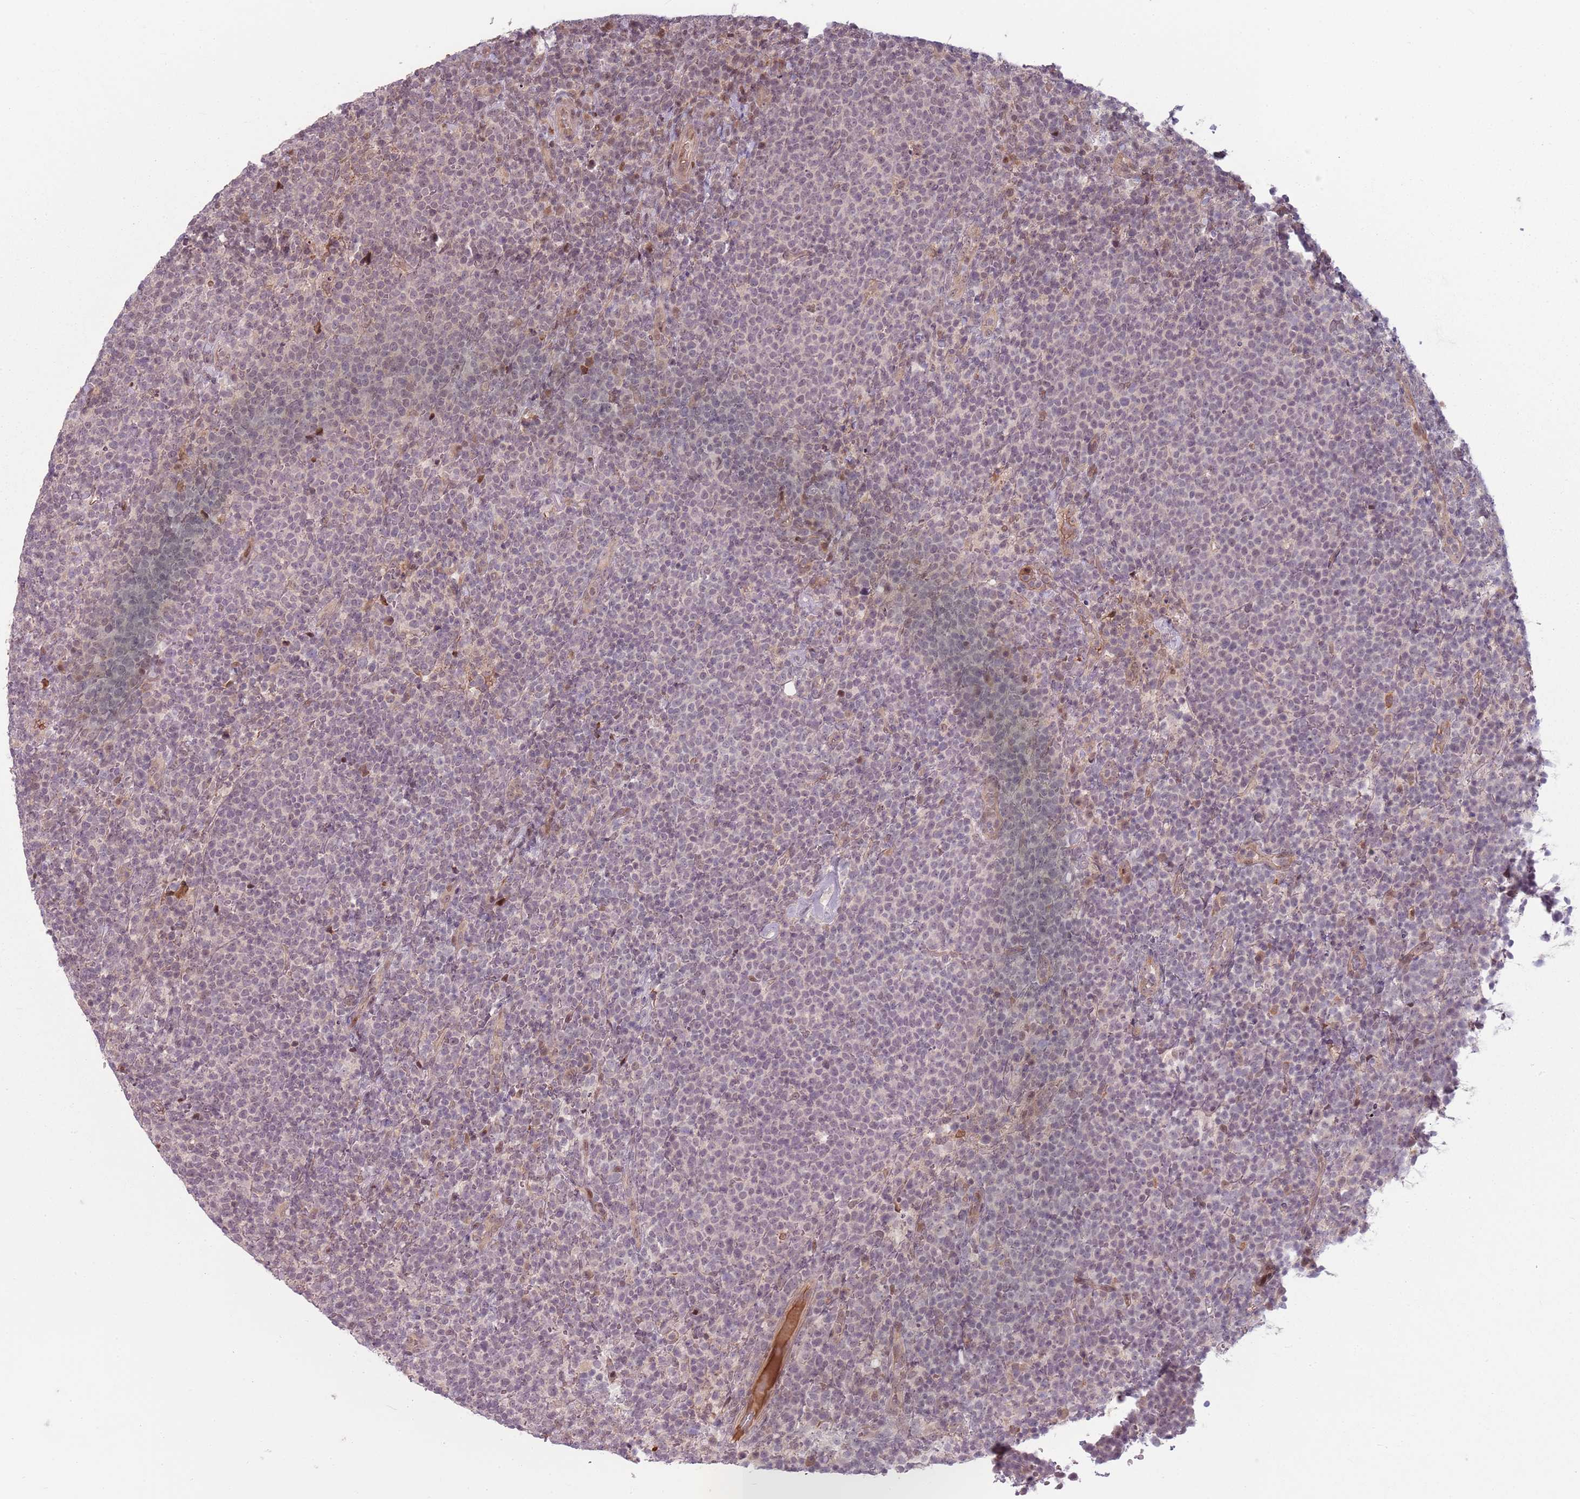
{"staining": {"intensity": "negative", "quantity": "none", "location": "none"}, "tissue": "lymphoma", "cell_type": "Tumor cells", "image_type": "cancer", "snomed": [{"axis": "morphology", "description": "Malignant lymphoma, non-Hodgkin's type, High grade"}, {"axis": "topography", "description": "Lymph node"}], "caption": "Lymphoma was stained to show a protein in brown. There is no significant expression in tumor cells.", "gene": "ADGRG1", "patient": {"sex": "male", "age": 61}}